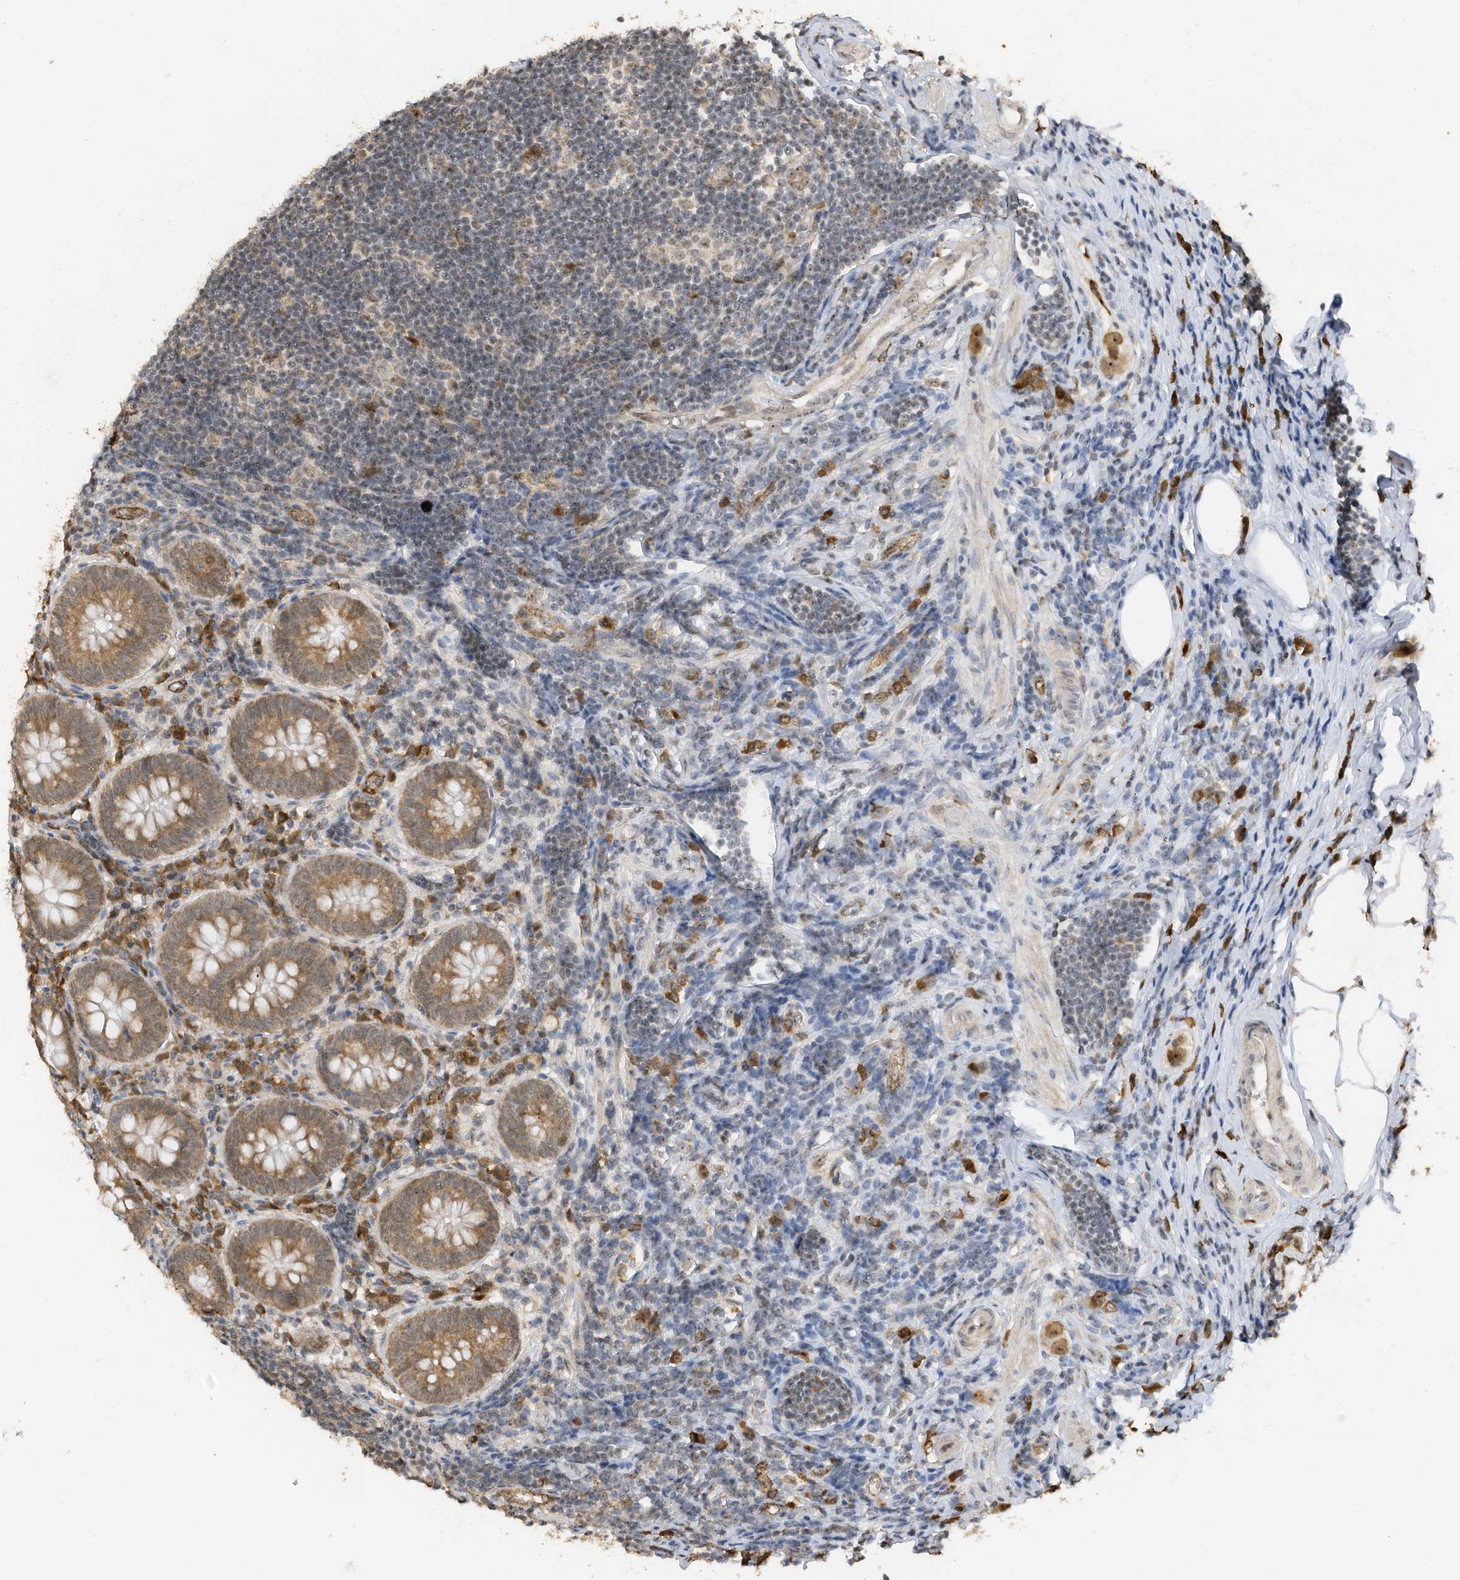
{"staining": {"intensity": "moderate", "quantity": ">75%", "location": "cytoplasmic/membranous"}, "tissue": "appendix", "cell_type": "Glandular cells", "image_type": "normal", "snomed": [{"axis": "morphology", "description": "Normal tissue, NOS"}, {"axis": "topography", "description": "Appendix"}], "caption": "The immunohistochemical stain shows moderate cytoplasmic/membranous positivity in glandular cells of normal appendix.", "gene": "ERLEC1", "patient": {"sex": "female", "age": 54}}